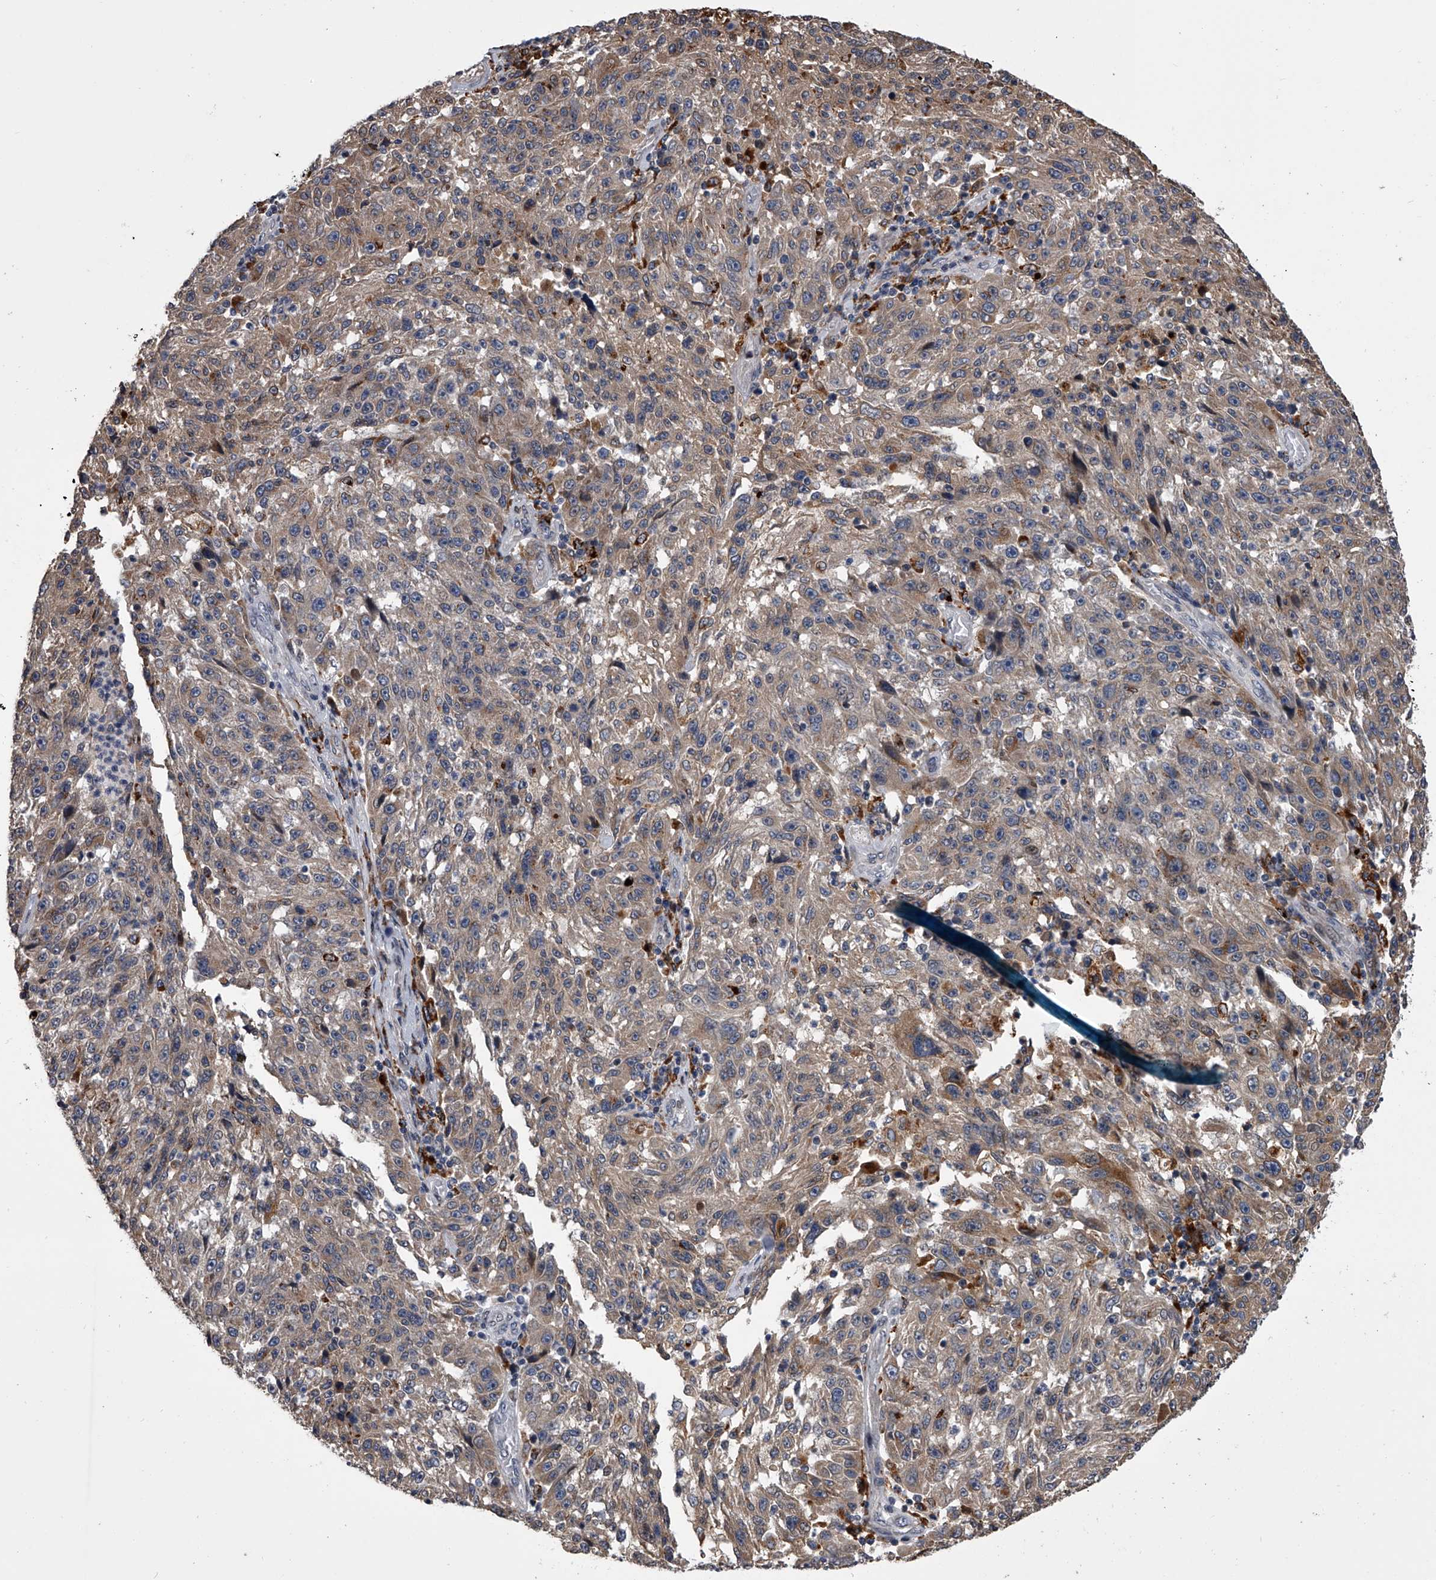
{"staining": {"intensity": "moderate", "quantity": "<25%", "location": "cytoplasmic/membranous"}, "tissue": "melanoma", "cell_type": "Tumor cells", "image_type": "cancer", "snomed": [{"axis": "morphology", "description": "Malignant melanoma, NOS"}, {"axis": "topography", "description": "Skin"}], "caption": "Immunohistochemistry of melanoma displays low levels of moderate cytoplasmic/membranous positivity in approximately <25% of tumor cells.", "gene": "TRIM8", "patient": {"sex": "male", "age": 53}}